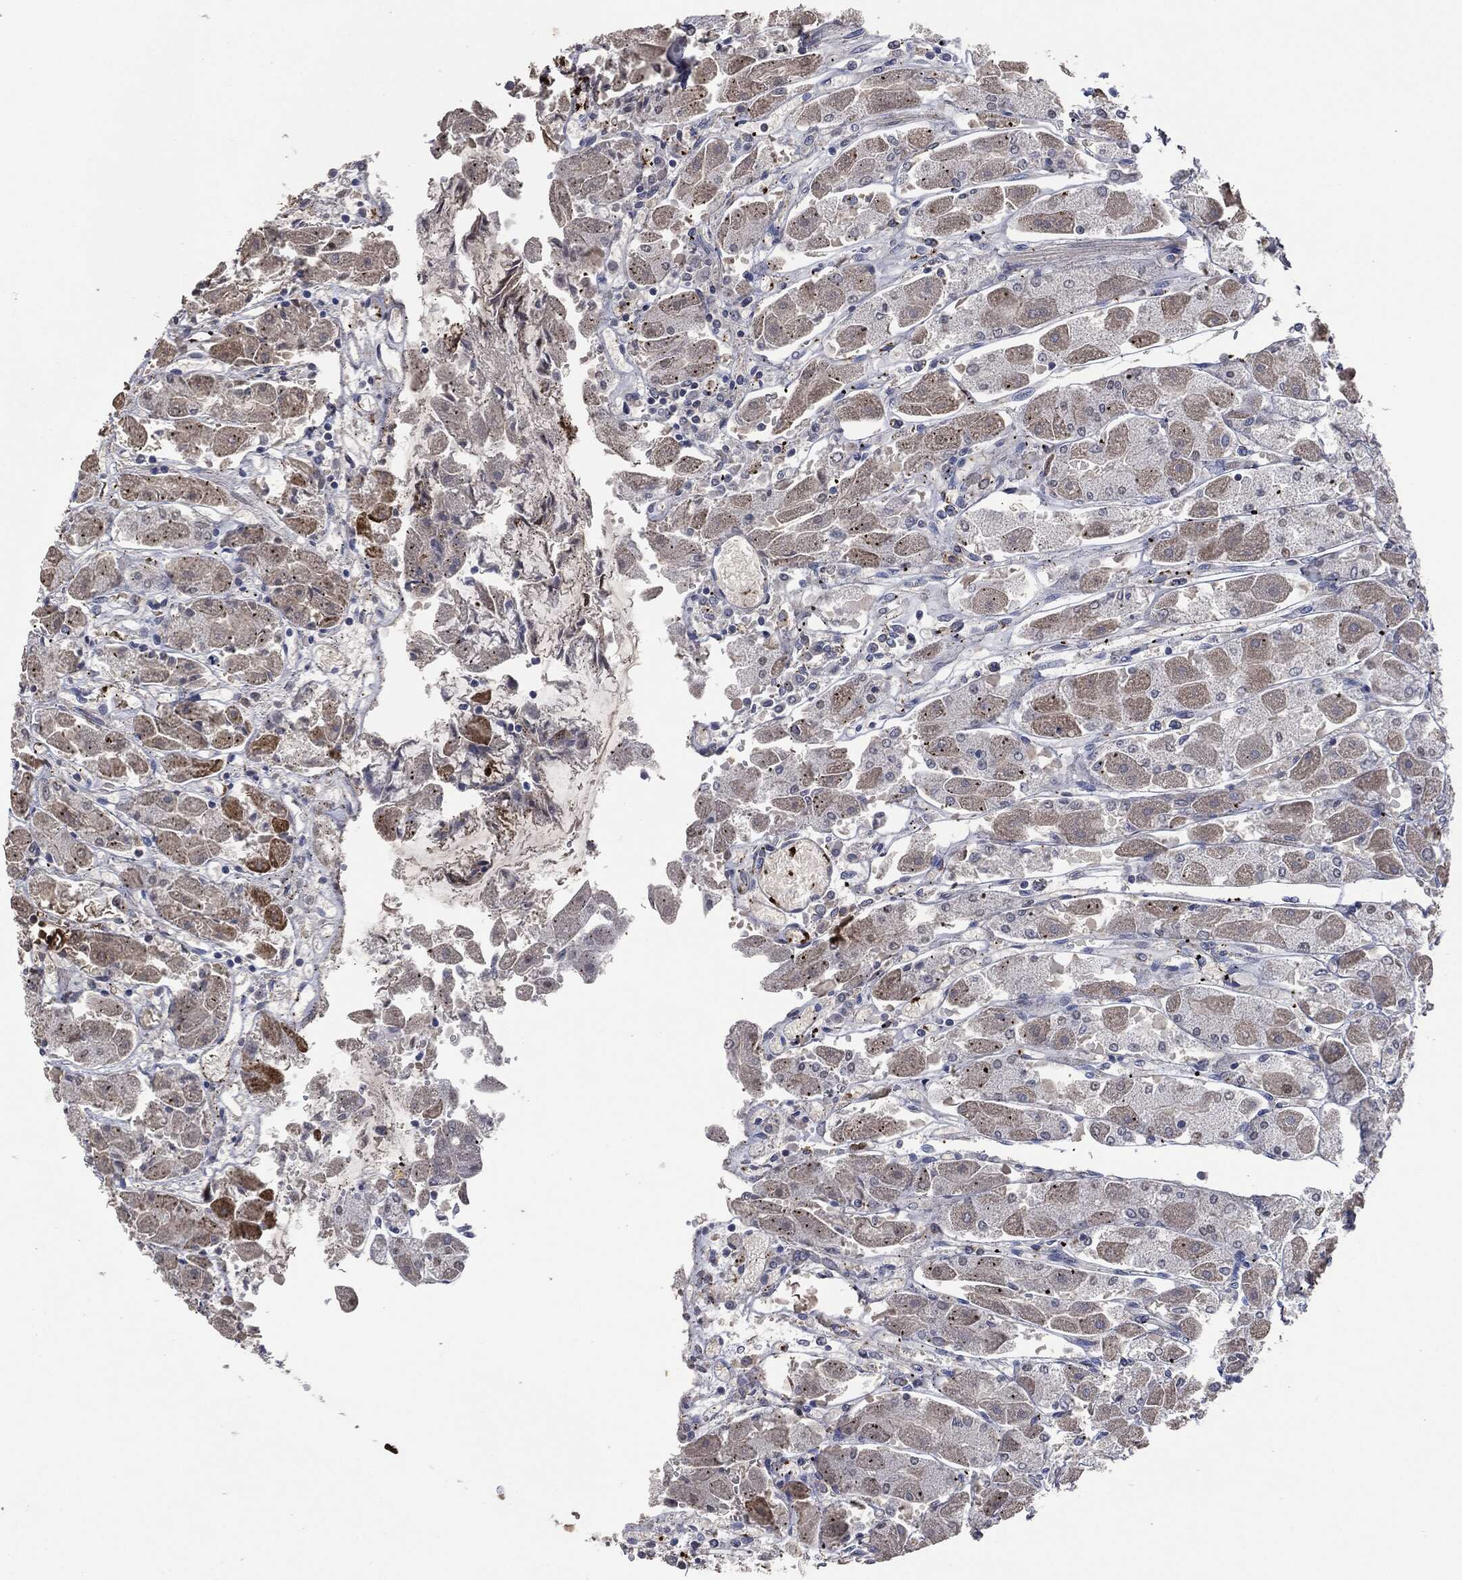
{"staining": {"intensity": "strong", "quantity": "<25%", "location": "cytoplasmic/membranous"}, "tissue": "stomach", "cell_type": "Glandular cells", "image_type": "normal", "snomed": [{"axis": "morphology", "description": "Normal tissue, NOS"}, {"axis": "topography", "description": "Stomach"}], "caption": "Protein expression analysis of unremarkable stomach reveals strong cytoplasmic/membranous positivity in about <25% of glandular cells.", "gene": "CD33", "patient": {"sex": "male", "age": 70}}